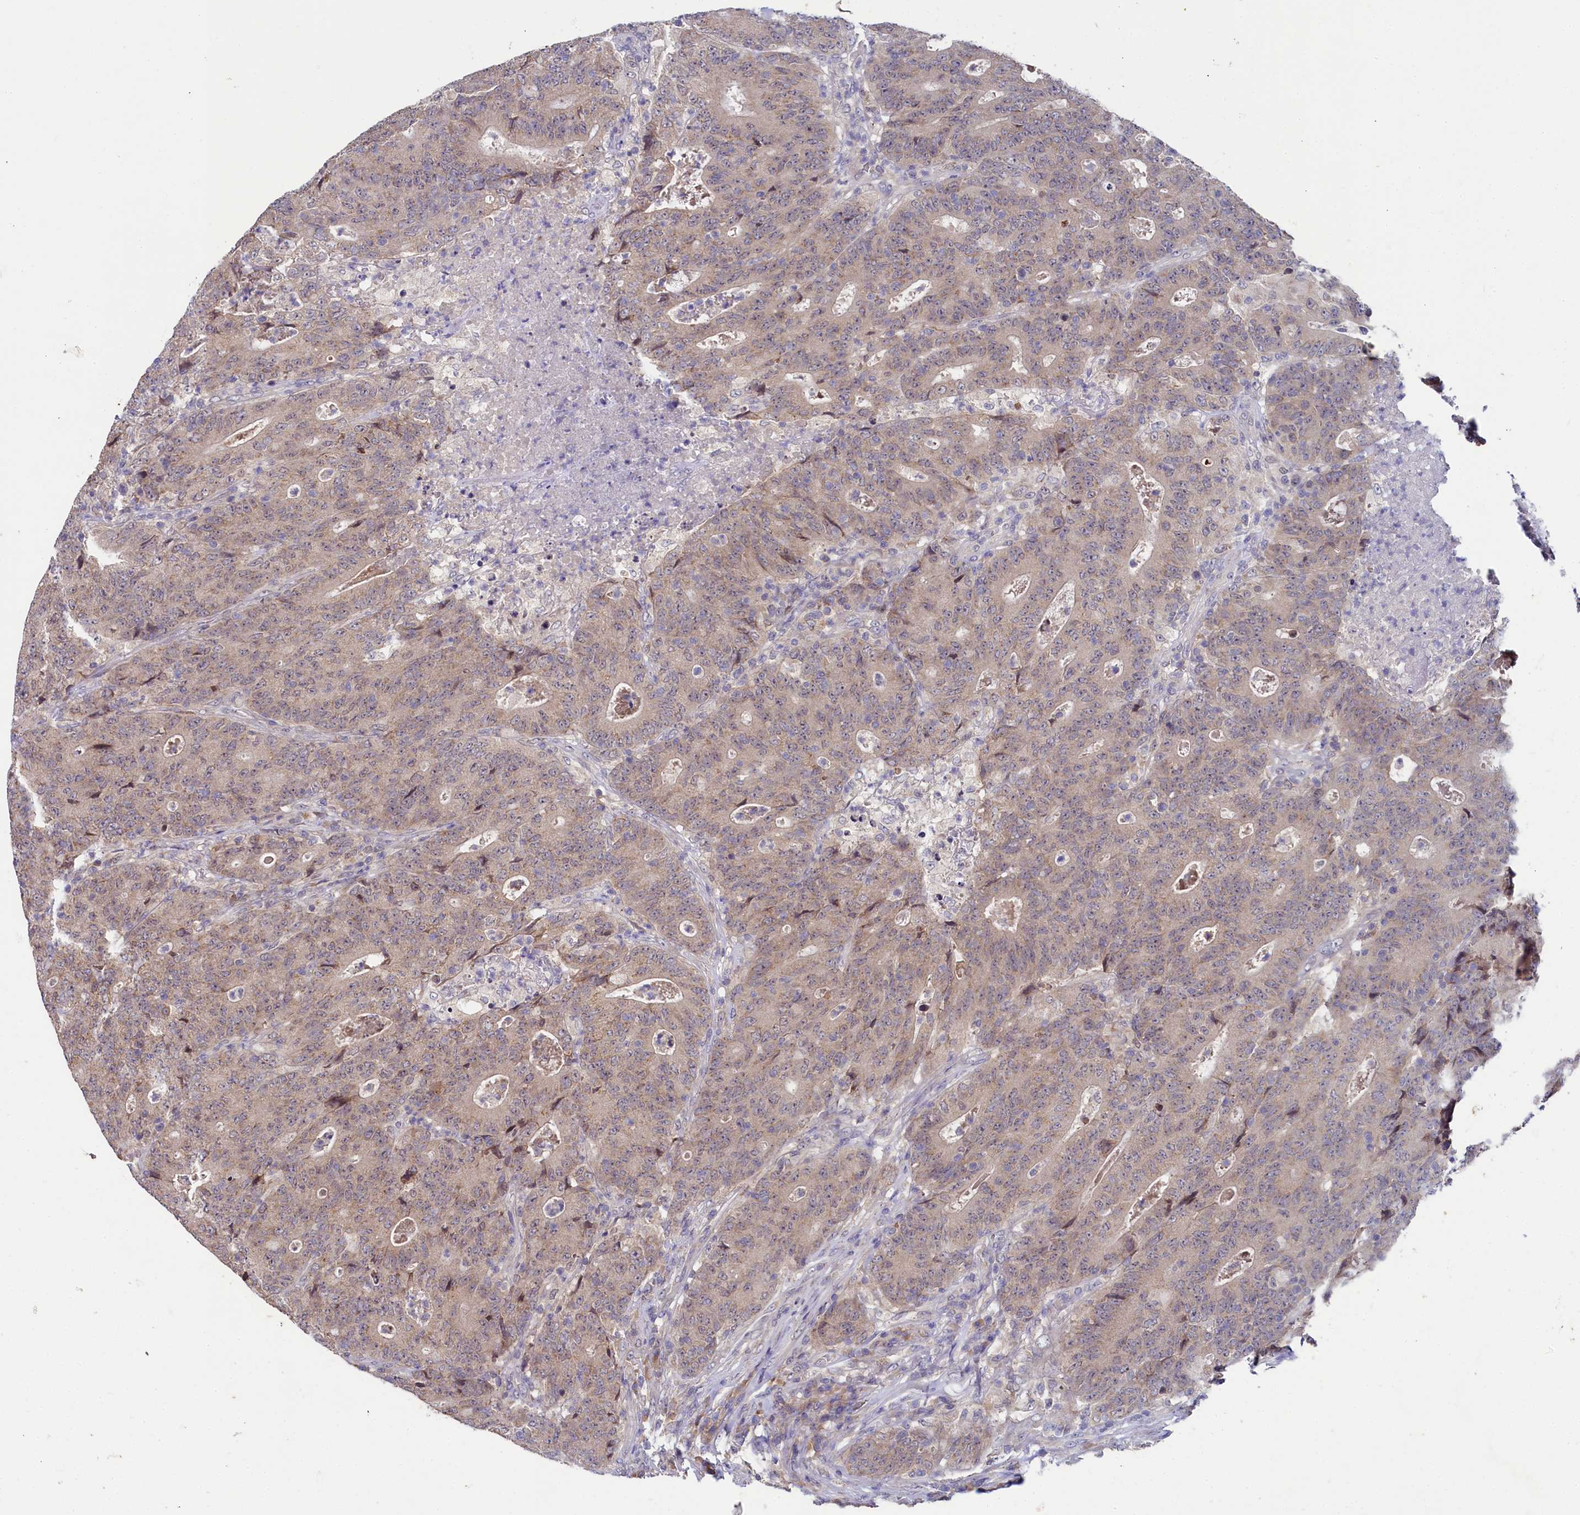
{"staining": {"intensity": "weak", "quantity": ">75%", "location": "cytoplasmic/membranous"}, "tissue": "colorectal cancer", "cell_type": "Tumor cells", "image_type": "cancer", "snomed": [{"axis": "morphology", "description": "Adenocarcinoma, NOS"}, {"axis": "topography", "description": "Colon"}], "caption": "Human colorectal cancer (adenocarcinoma) stained for a protein (brown) exhibits weak cytoplasmic/membranous positive positivity in about >75% of tumor cells.", "gene": "SPINK9", "patient": {"sex": "female", "age": 75}}